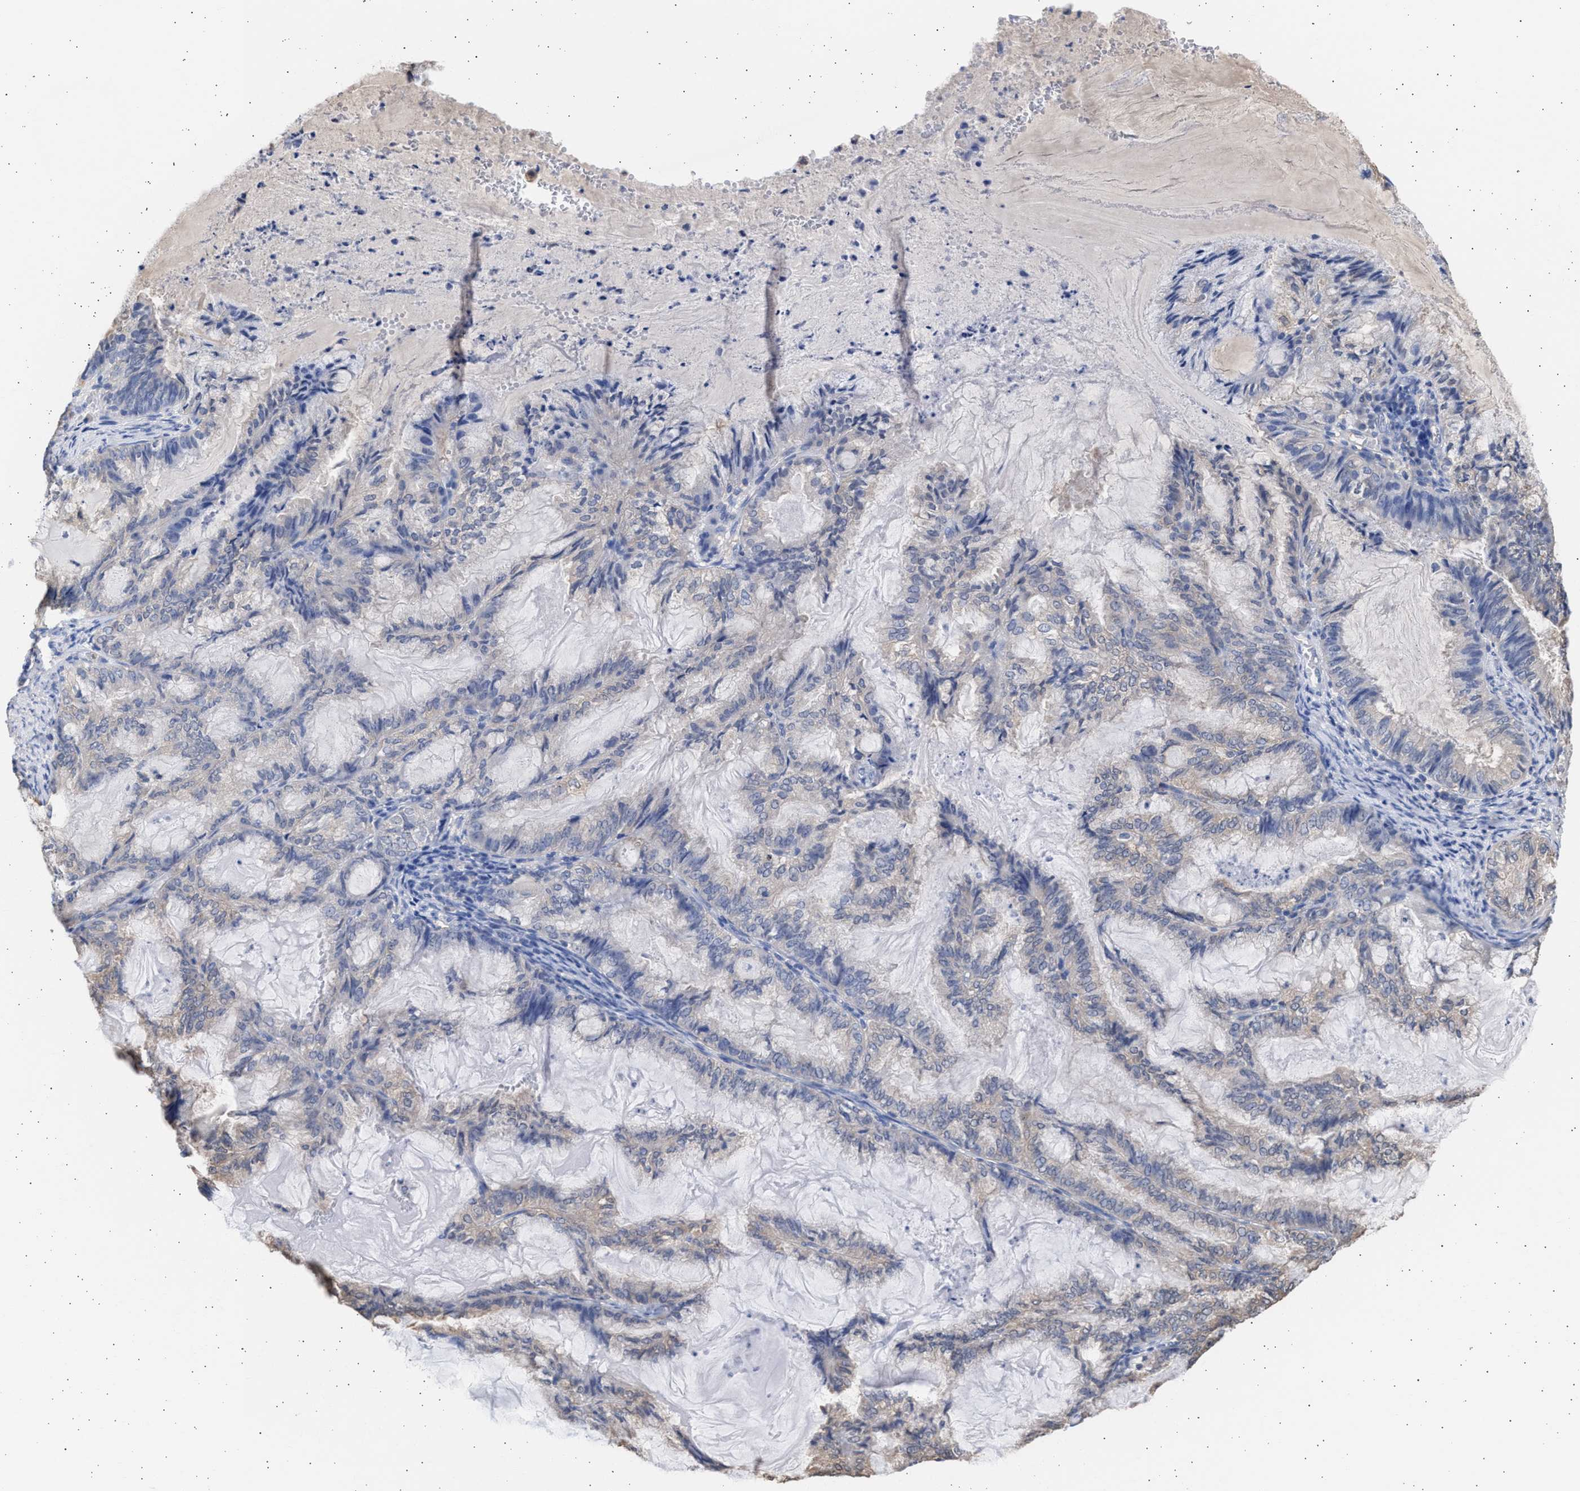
{"staining": {"intensity": "negative", "quantity": "none", "location": "none"}, "tissue": "endometrial cancer", "cell_type": "Tumor cells", "image_type": "cancer", "snomed": [{"axis": "morphology", "description": "Adenocarcinoma, NOS"}, {"axis": "topography", "description": "Endometrium"}], "caption": "Protein analysis of endometrial adenocarcinoma reveals no significant positivity in tumor cells.", "gene": "ALDOC", "patient": {"sex": "female", "age": 86}}